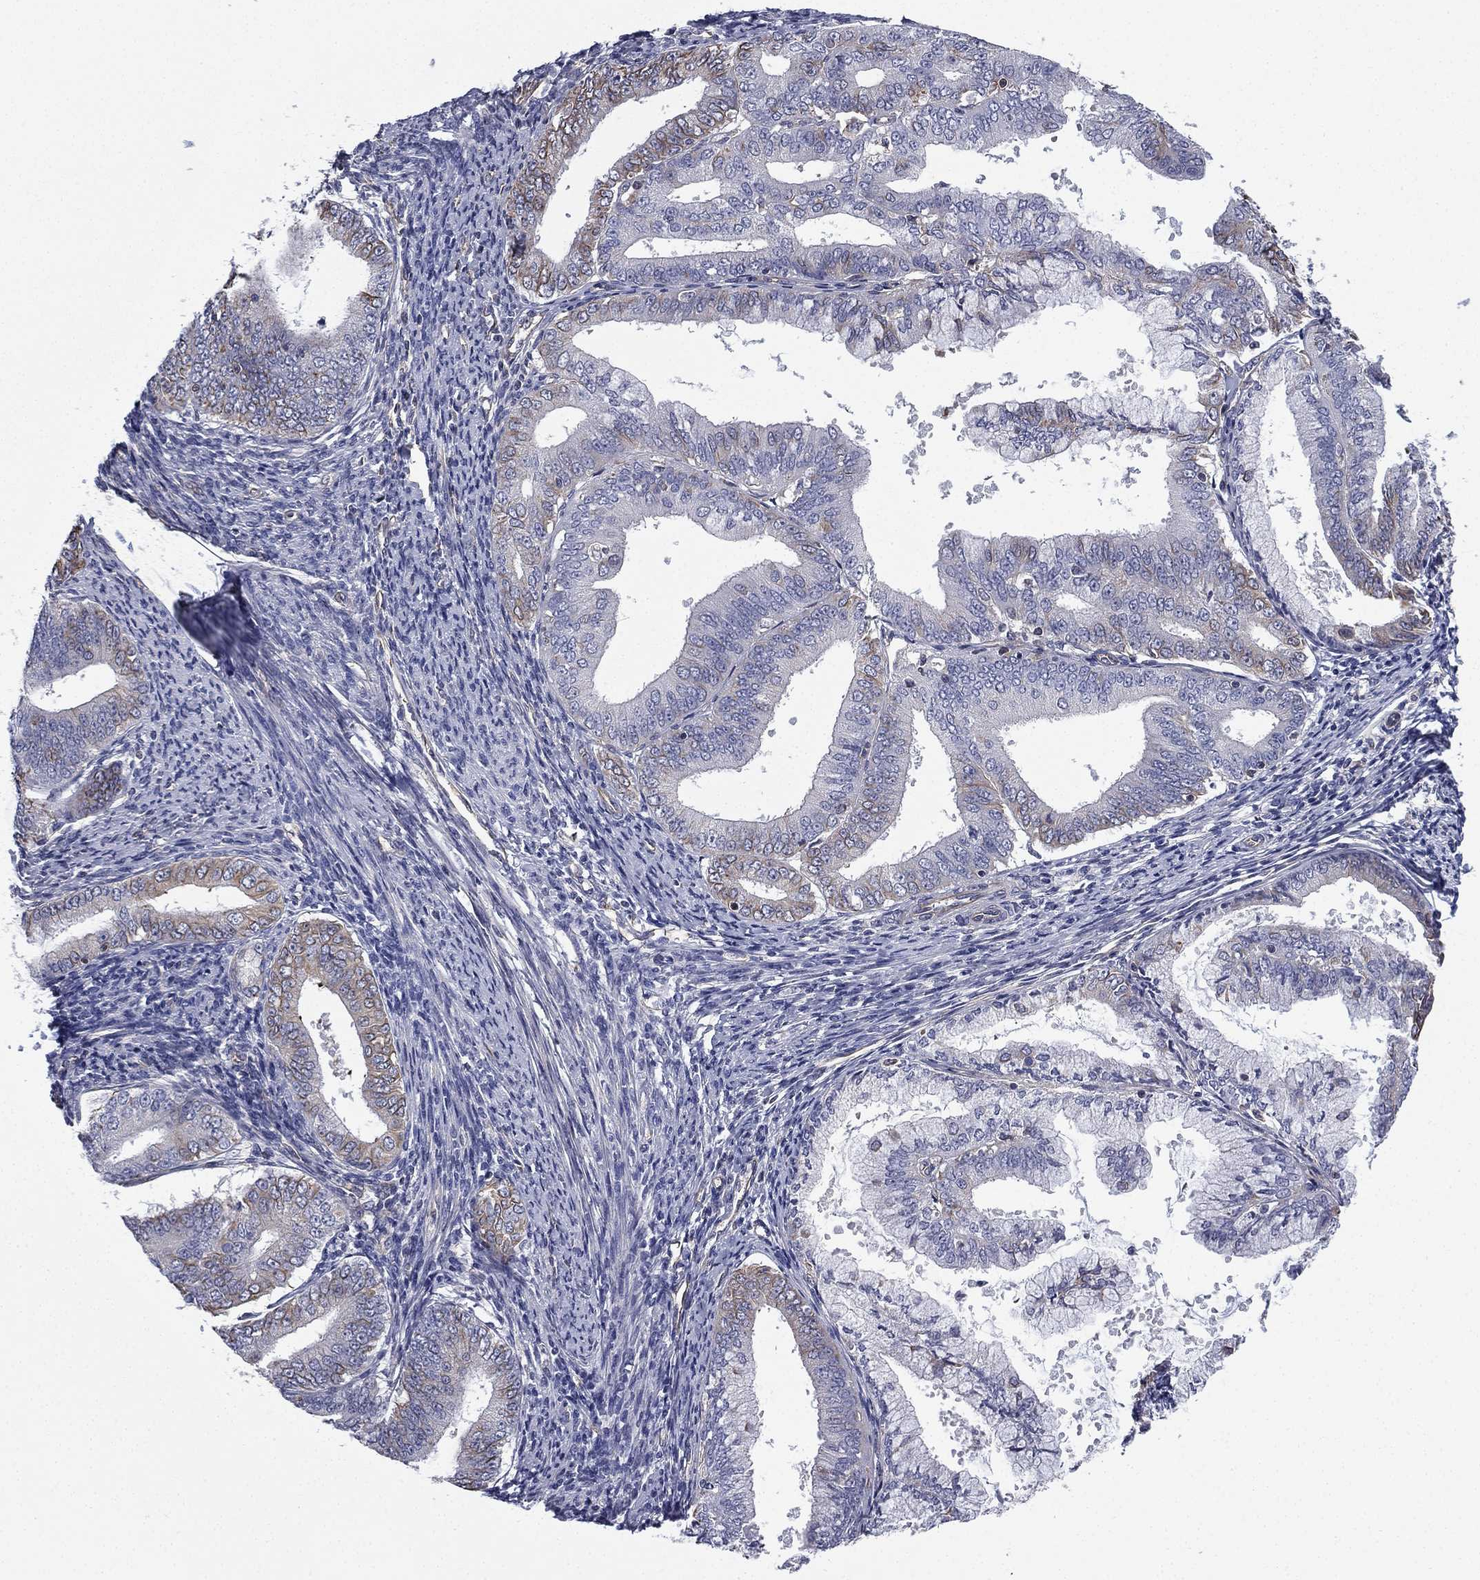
{"staining": {"intensity": "weak", "quantity": "<25%", "location": "cytoplasmic/membranous"}, "tissue": "endometrial cancer", "cell_type": "Tumor cells", "image_type": "cancer", "snomed": [{"axis": "morphology", "description": "Adenocarcinoma, NOS"}, {"axis": "topography", "description": "Endometrium"}], "caption": "Immunohistochemistry (IHC) photomicrograph of neoplastic tissue: endometrial adenocarcinoma stained with DAB displays no significant protein staining in tumor cells.", "gene": "SCUBE1", "patient": {"sex": "female", "age": 63}}